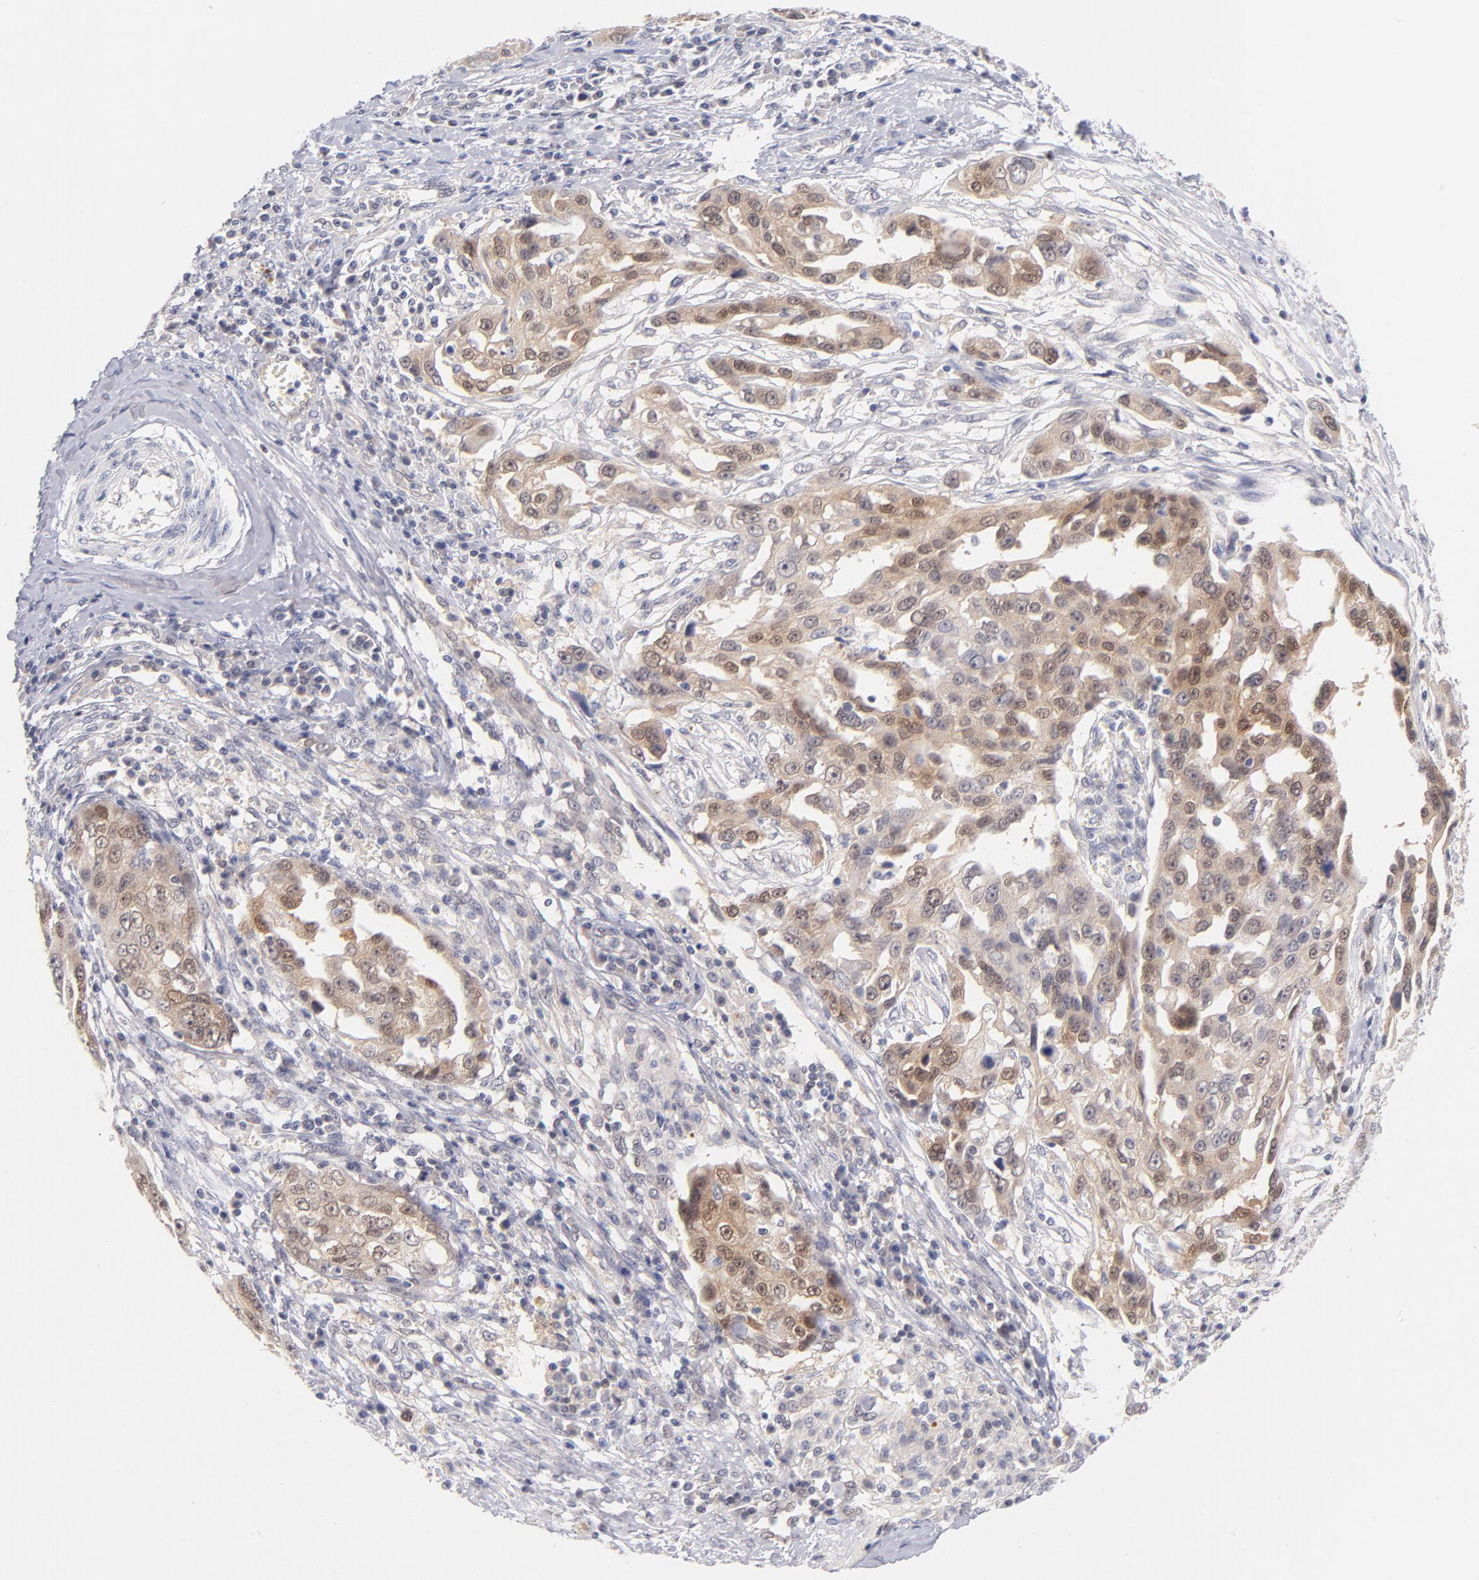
{"staining": {"intensity": "weak", "quantity": "25%-75%", "location": "cytoplasmic/membranous,nuclear"}, "tissue": "ovarian cancer", "cell_type": "Tumor cells", "image_type": "cancer", "snomed": [{"axis": "morphology", "description": "Carcinoma, endometroid"}, {"axis": "topography", "description": "Ovary"}], "caption": "Weak cytoplasmic/membranous and nuclear positivity is seen in about 25%-75% of tumor cells in ovarian cancer (endometroid carcinoma).", "gene": "CASP6", "patient": {"sex": "female", "age": 75}}